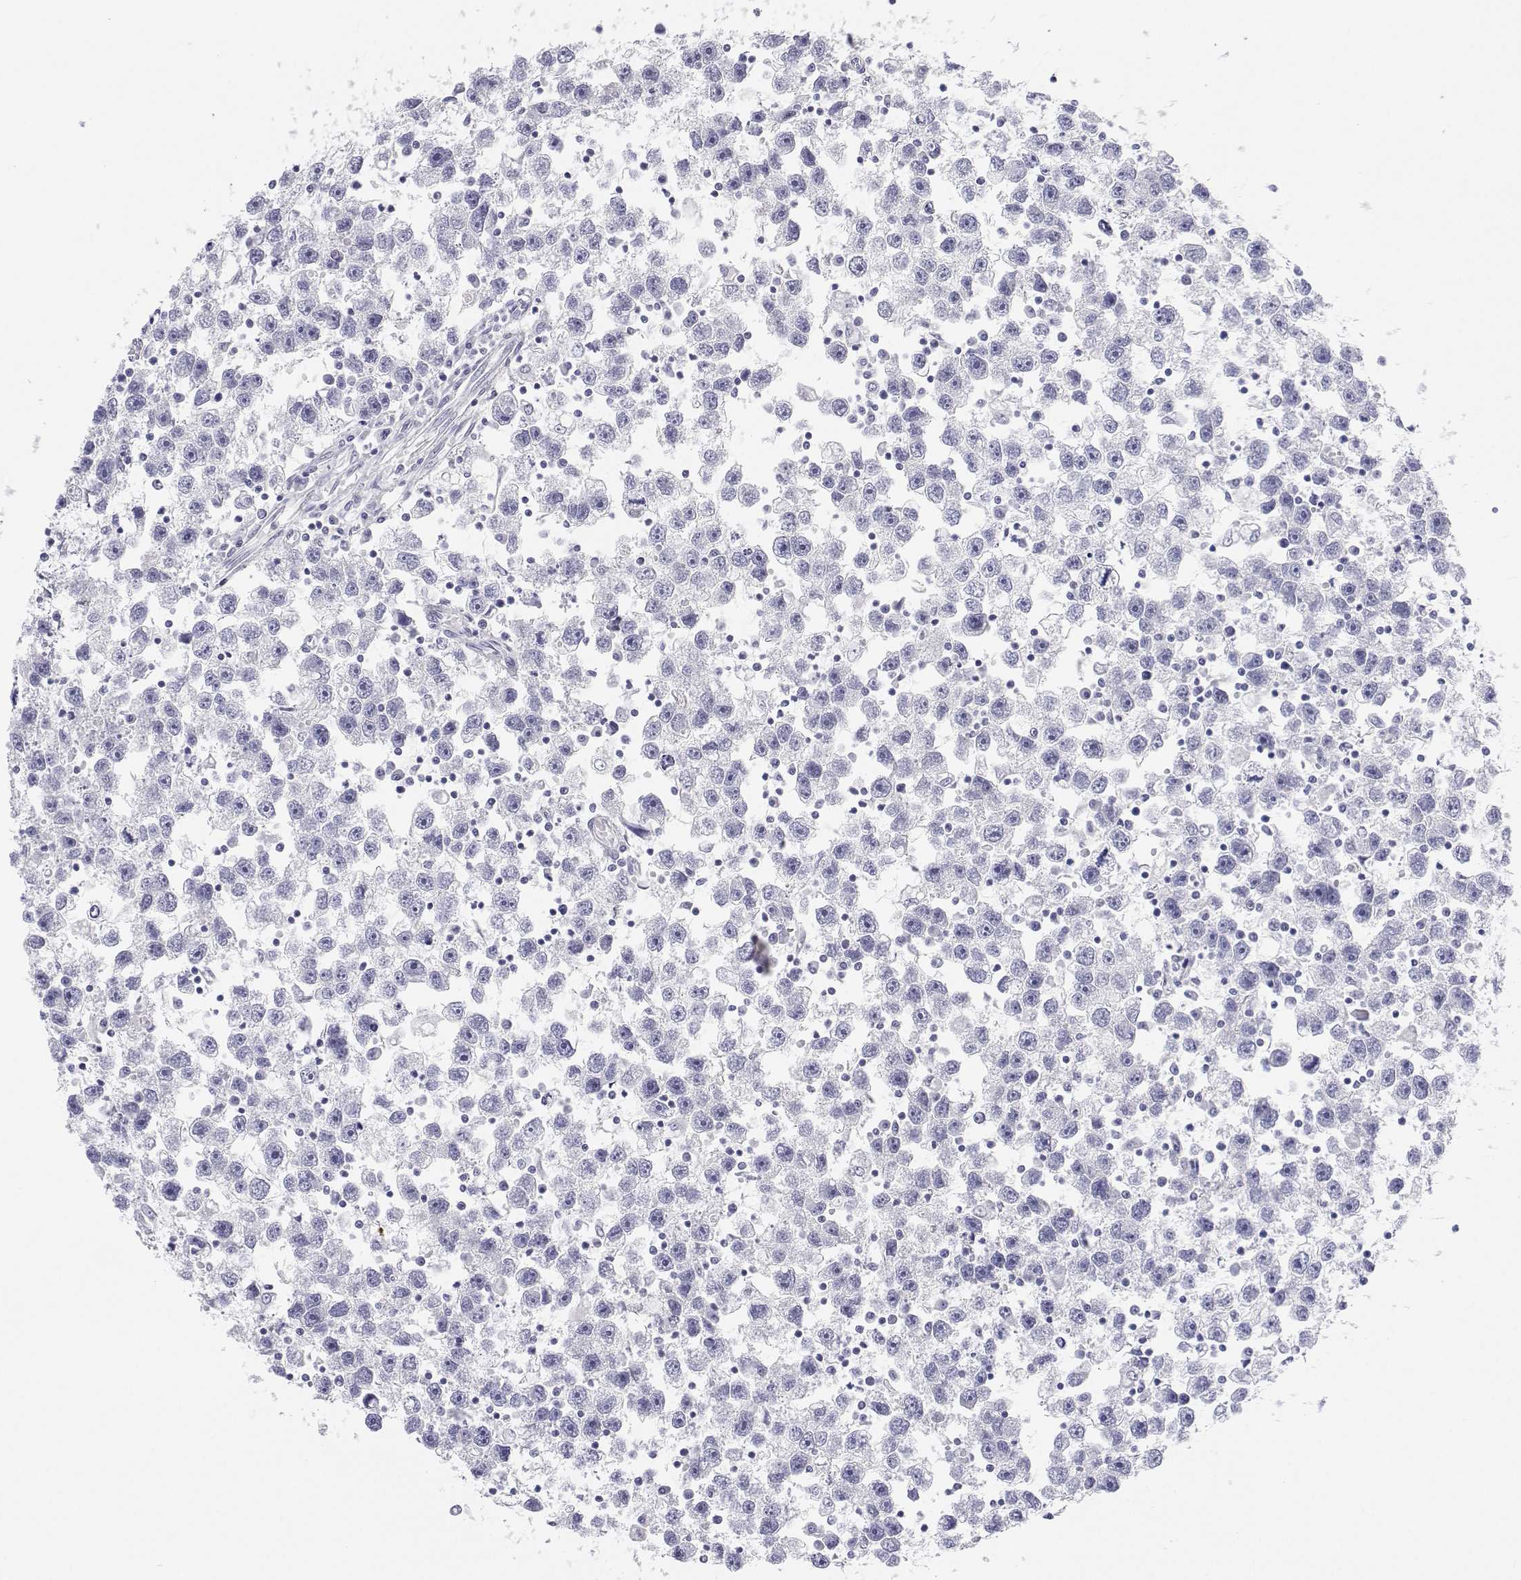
{"staining": {"intensity": "negative", "quantity": "none", "location": "none"}, "tissue": "testis cancer", "cell_type": "Tumor cells", "image_type": "cancer", "snomed": [{"axis": "morphology", "description": "Seminoma, NOS"}, {"axis": "topography", "description": "Testis"}], "caption": "A micrograph of human testis cancer is negative for staining in tumor cells. (DAB (3,3'-diaminobenzidine) immunohistochemistry (IHC) visualized using brightfield microscopy, high magnification).", "gene": "BHMT", "patient": {"sex": "male", "age": 30}}